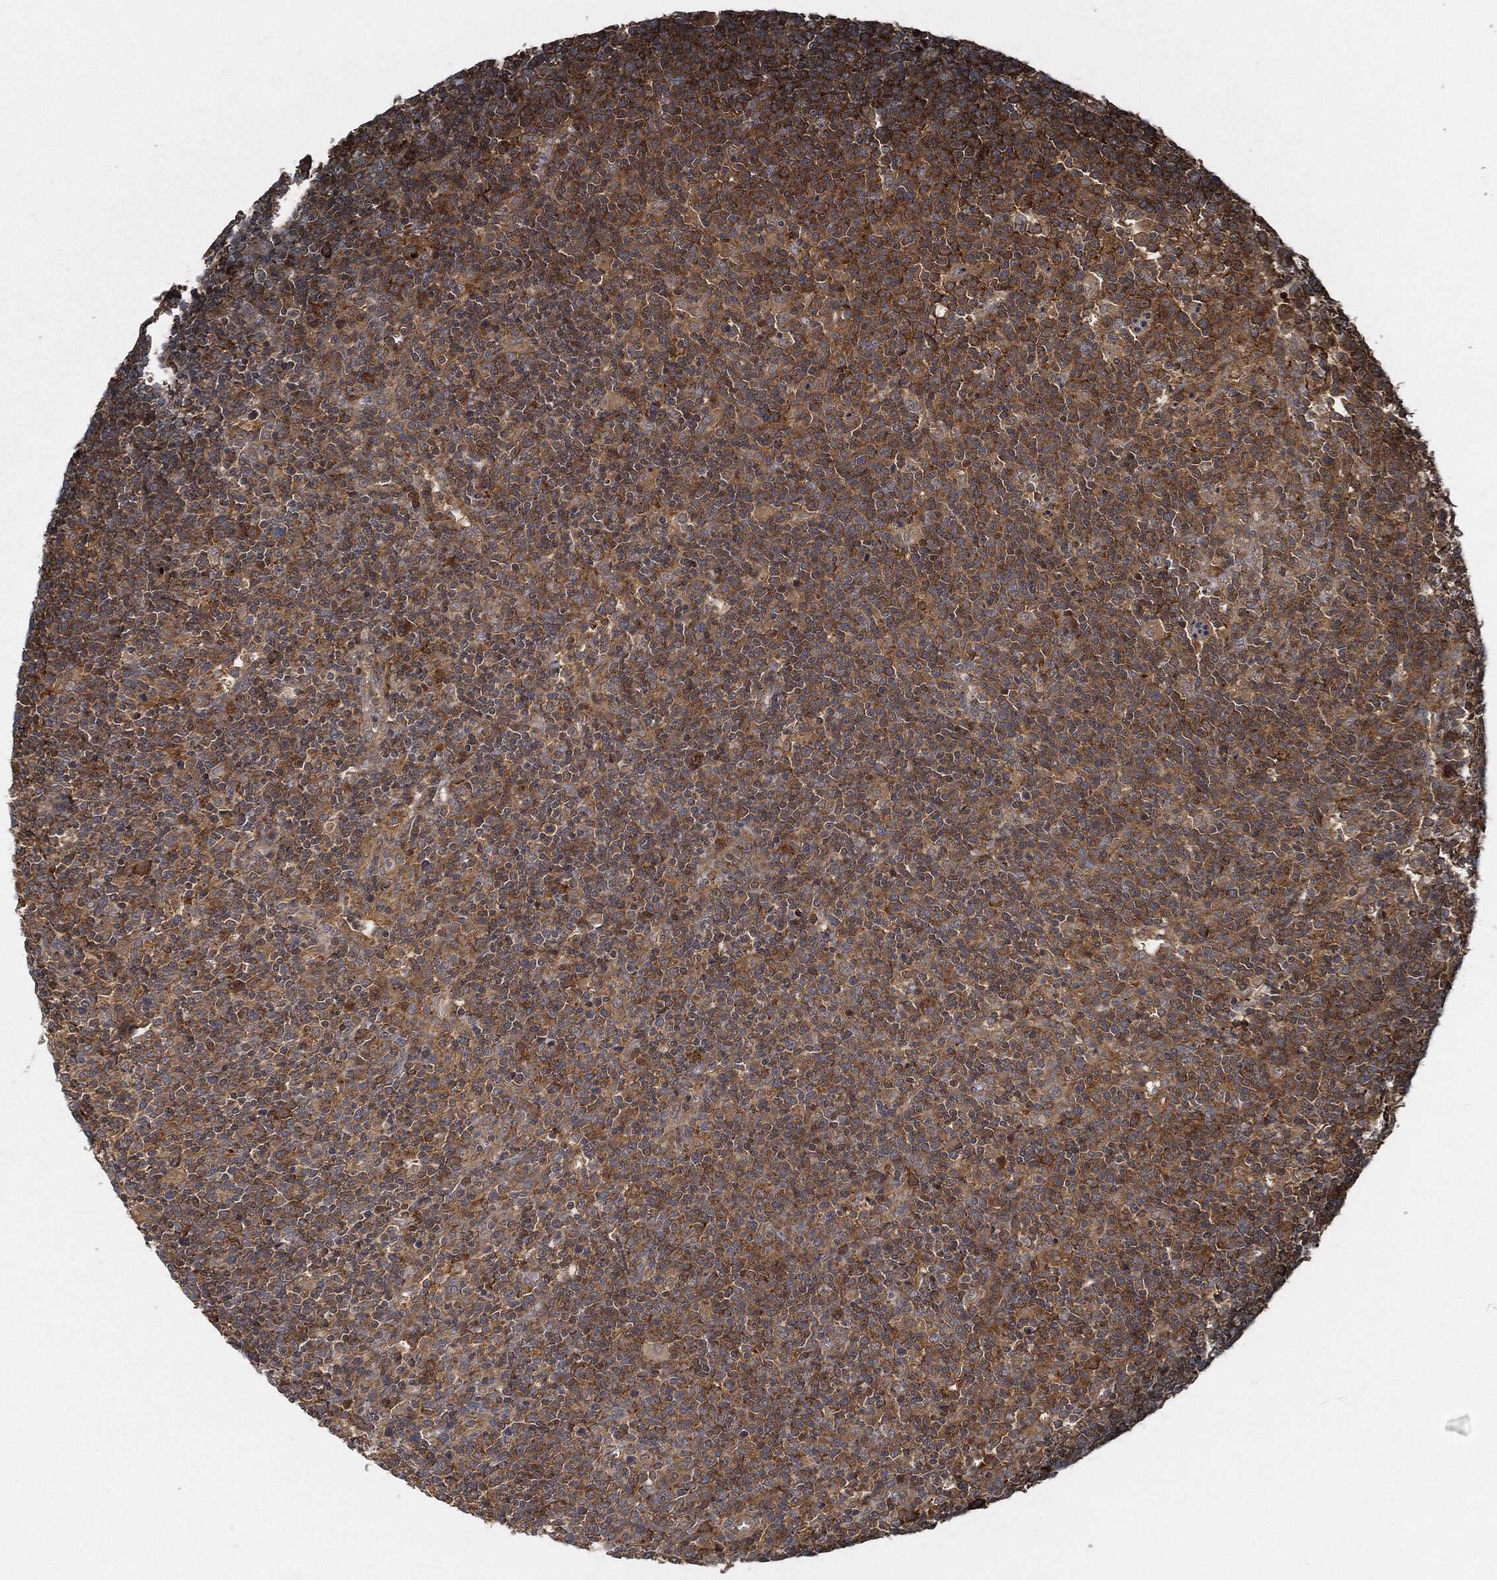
{"staining": {"intensity": "strong", "quantity": "25%-75%", "location": "cytoplasmic/membranous"}, "tissue": "lymphoma", "cell_type": "Tumor cells", "image_type": "cancer", "snomed": [{"axis": "morphology", "description": "Malignant lymphoma, non-Hodgkin's type, High grade"}, {"axis": "topography", "description": "Lymph node"}], "caption": "Human malignant lymphoma, non-Hodgkin's type (high-grade) stained for a protein (brown) reveals strong cytoplasmic/membranous positive staining in about 25%-75% of tumor cells.", "gene": "TPT1", "patient": {"sex": "male", "age": 61}}